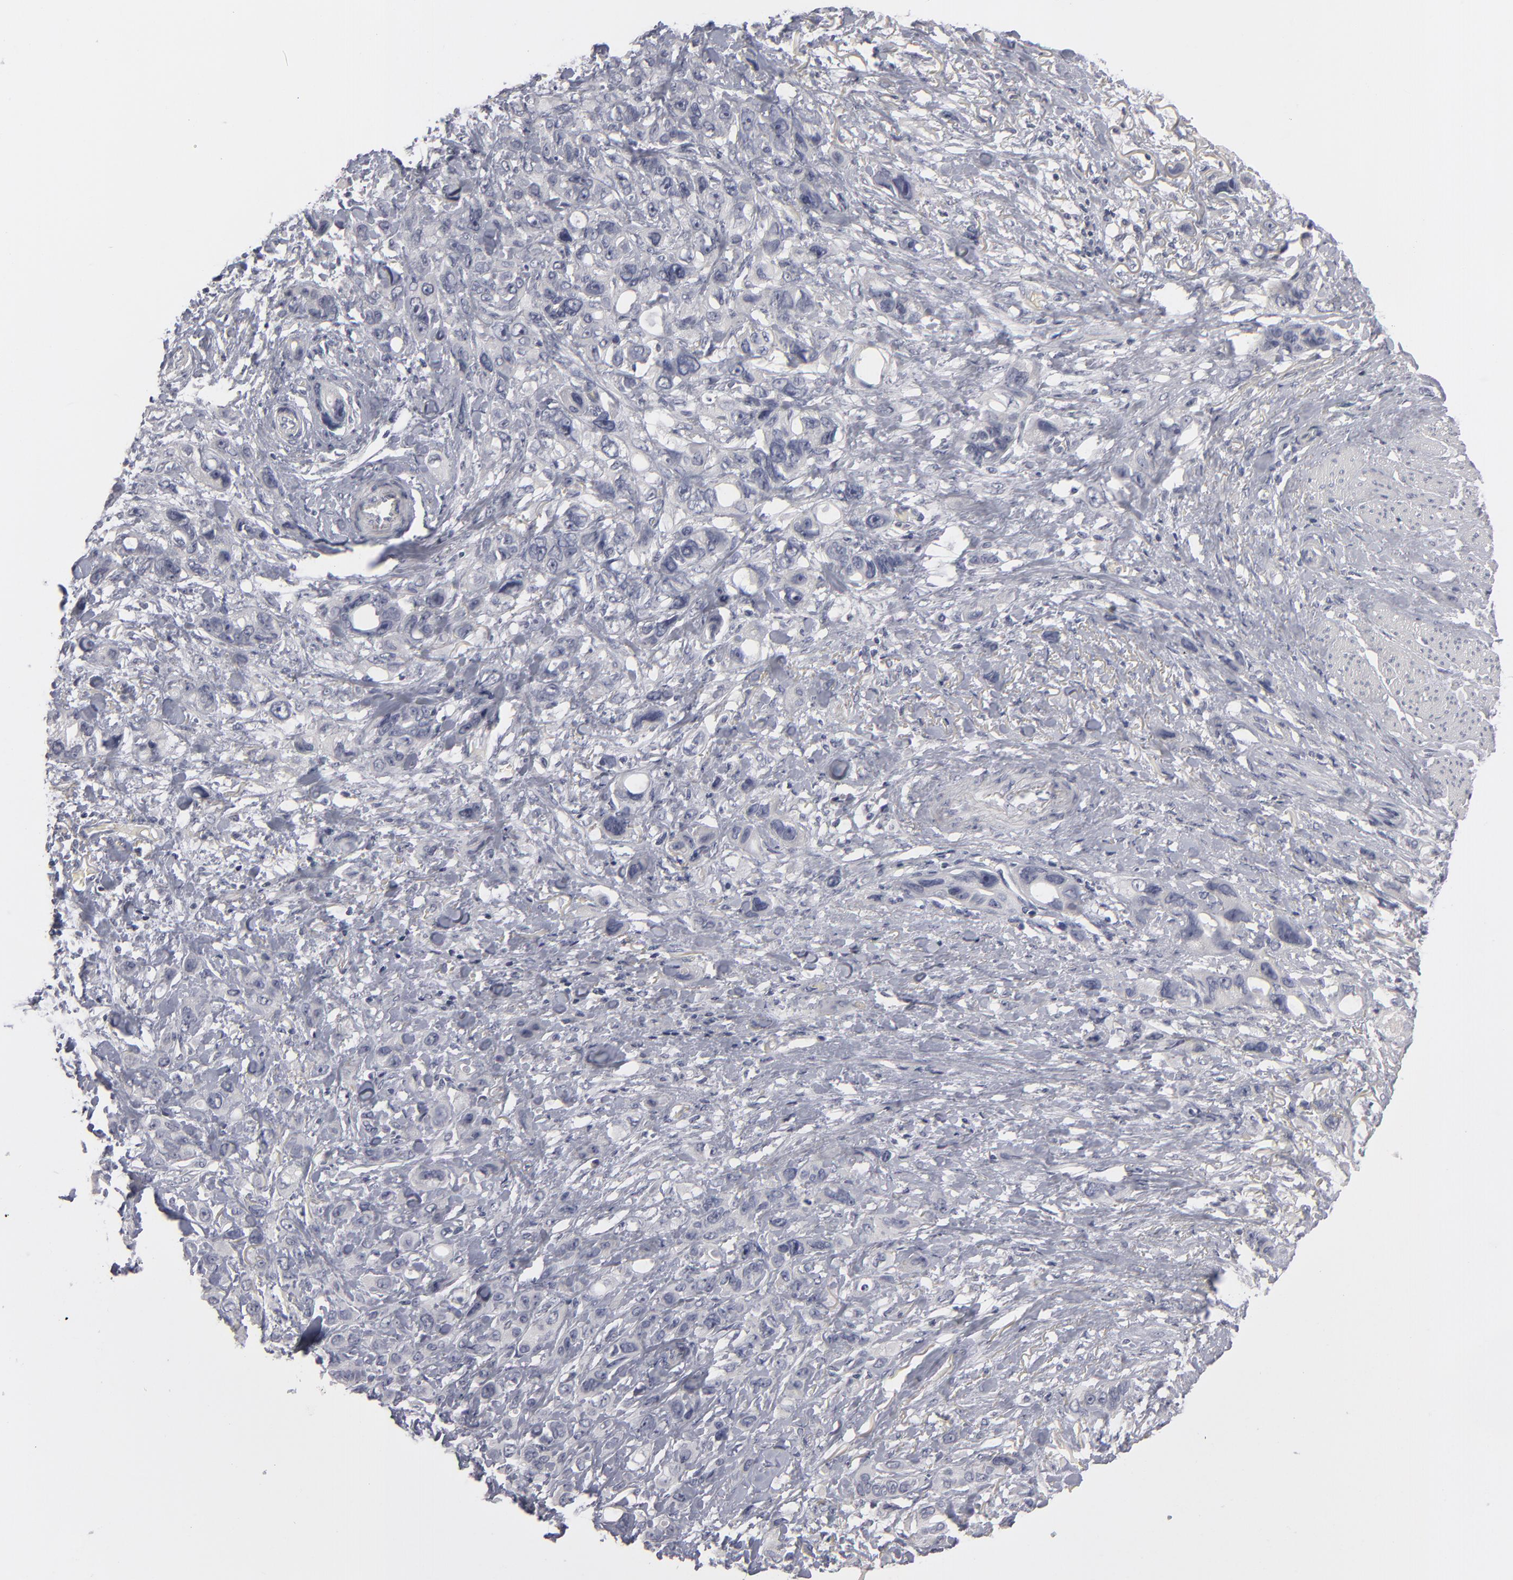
{"staining": {"intensity": "negative", "quantity": "none", "location": "none"}, "tissue": "stomach cancer", "cell_type": "Tumor cells", "image_type": "cancer", "snomed": [{"axis": "morphology", "description": "Adenocarcinoma, NOS"}, {"axis": "topography", "description": "Stomach, upper"}], "caption": "This is an IHC histopathology image of human stomach adenocarcinoma. There is no positivity in tumor cells.", "gene": "KIAA1210", "patient": {"sex": "male", "age": 47}}